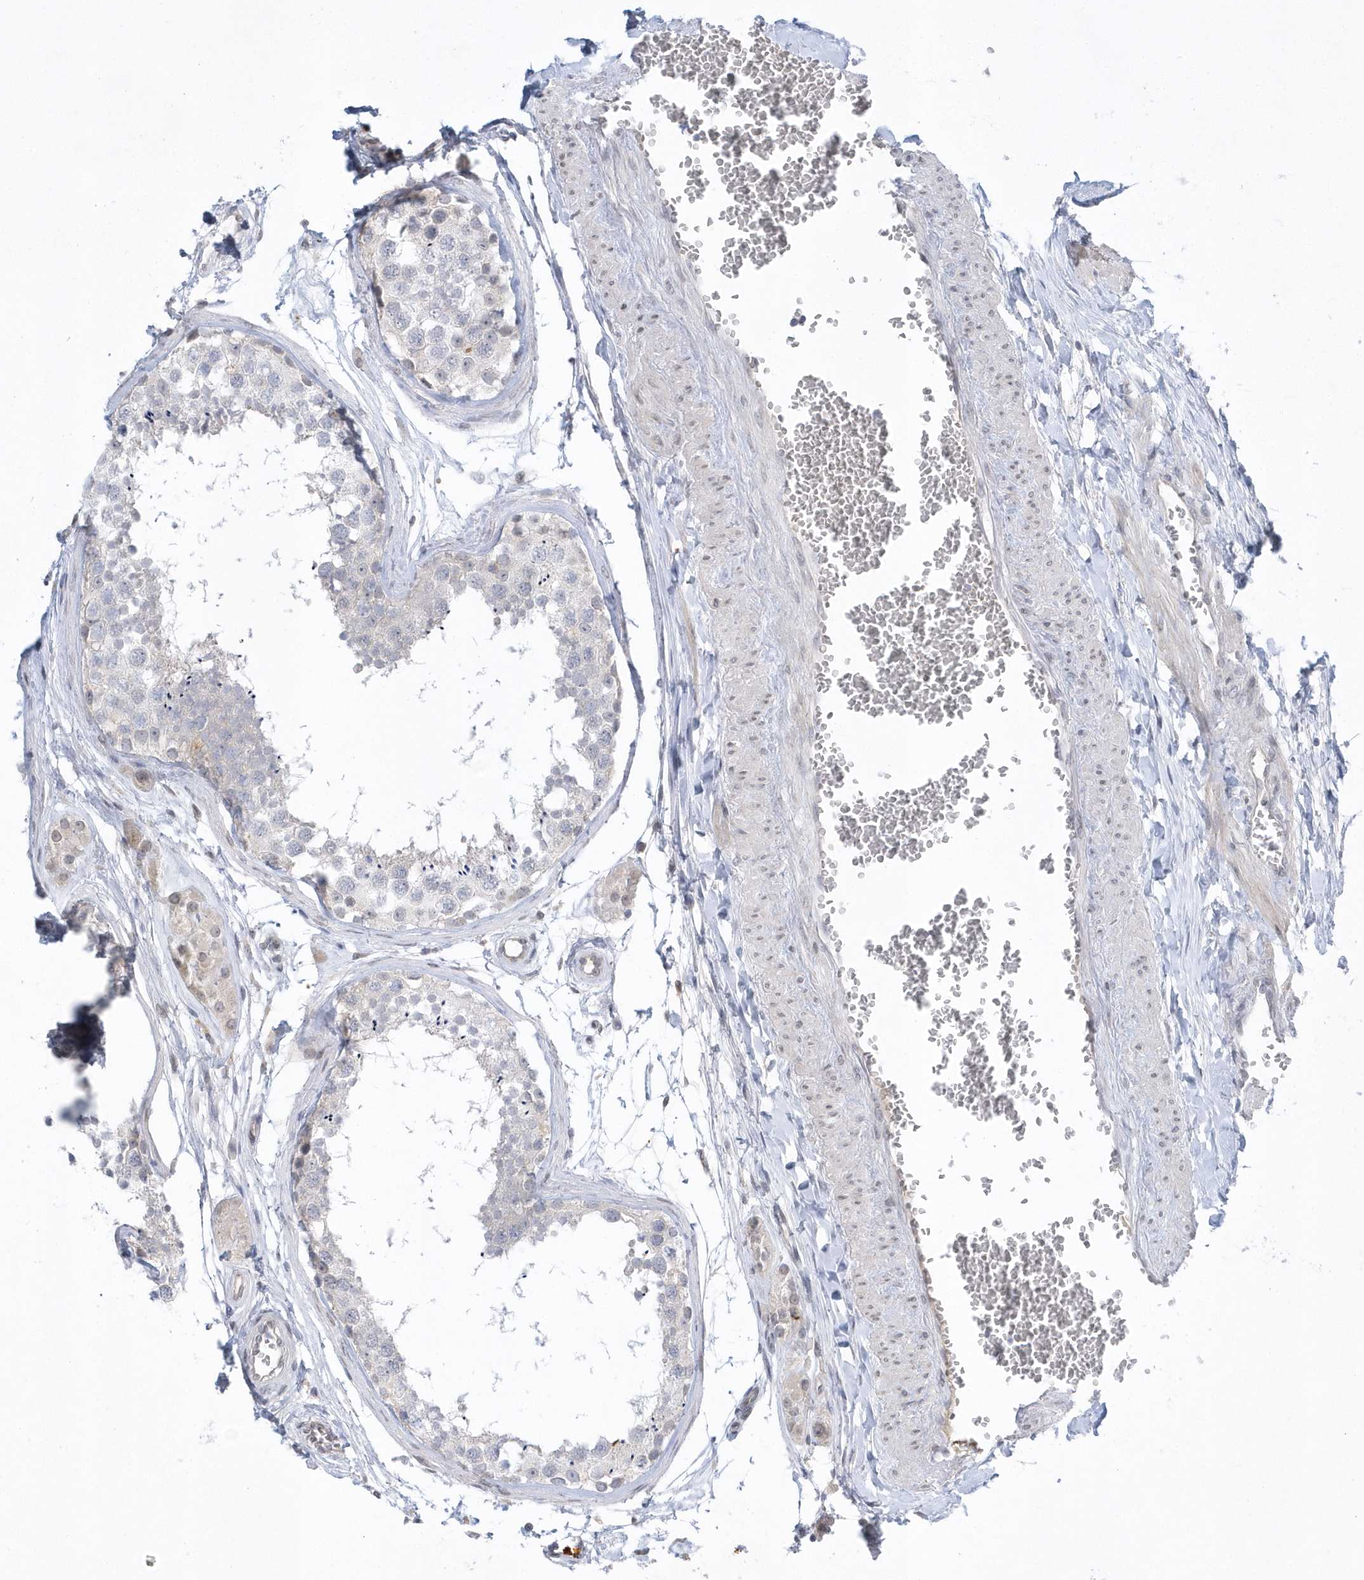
{"staining": {"intensity": "negative", "quantity": "none", "location": "none"}, "tissue": "testis", "cell_type": "Cells in seminiferous ducts", "image_type": "normal", "snomed": [{"axis": "morphology", "description": "Normal tissue, NOS"}, {"axis": "topography", "description": "Testis"}], "caption": "An immunohistochemistry micrograph of normal testis is shown. There is no staining in cells in seminiferous ducts of testis. Brightfield microscopy of immunohistochemistry (IHC) stained with DAB (brown) and hematoxylin (blue), captured at high magnification.", "gene": "ZC3H12D", "patient": {"sex": "male", "age": 56}}